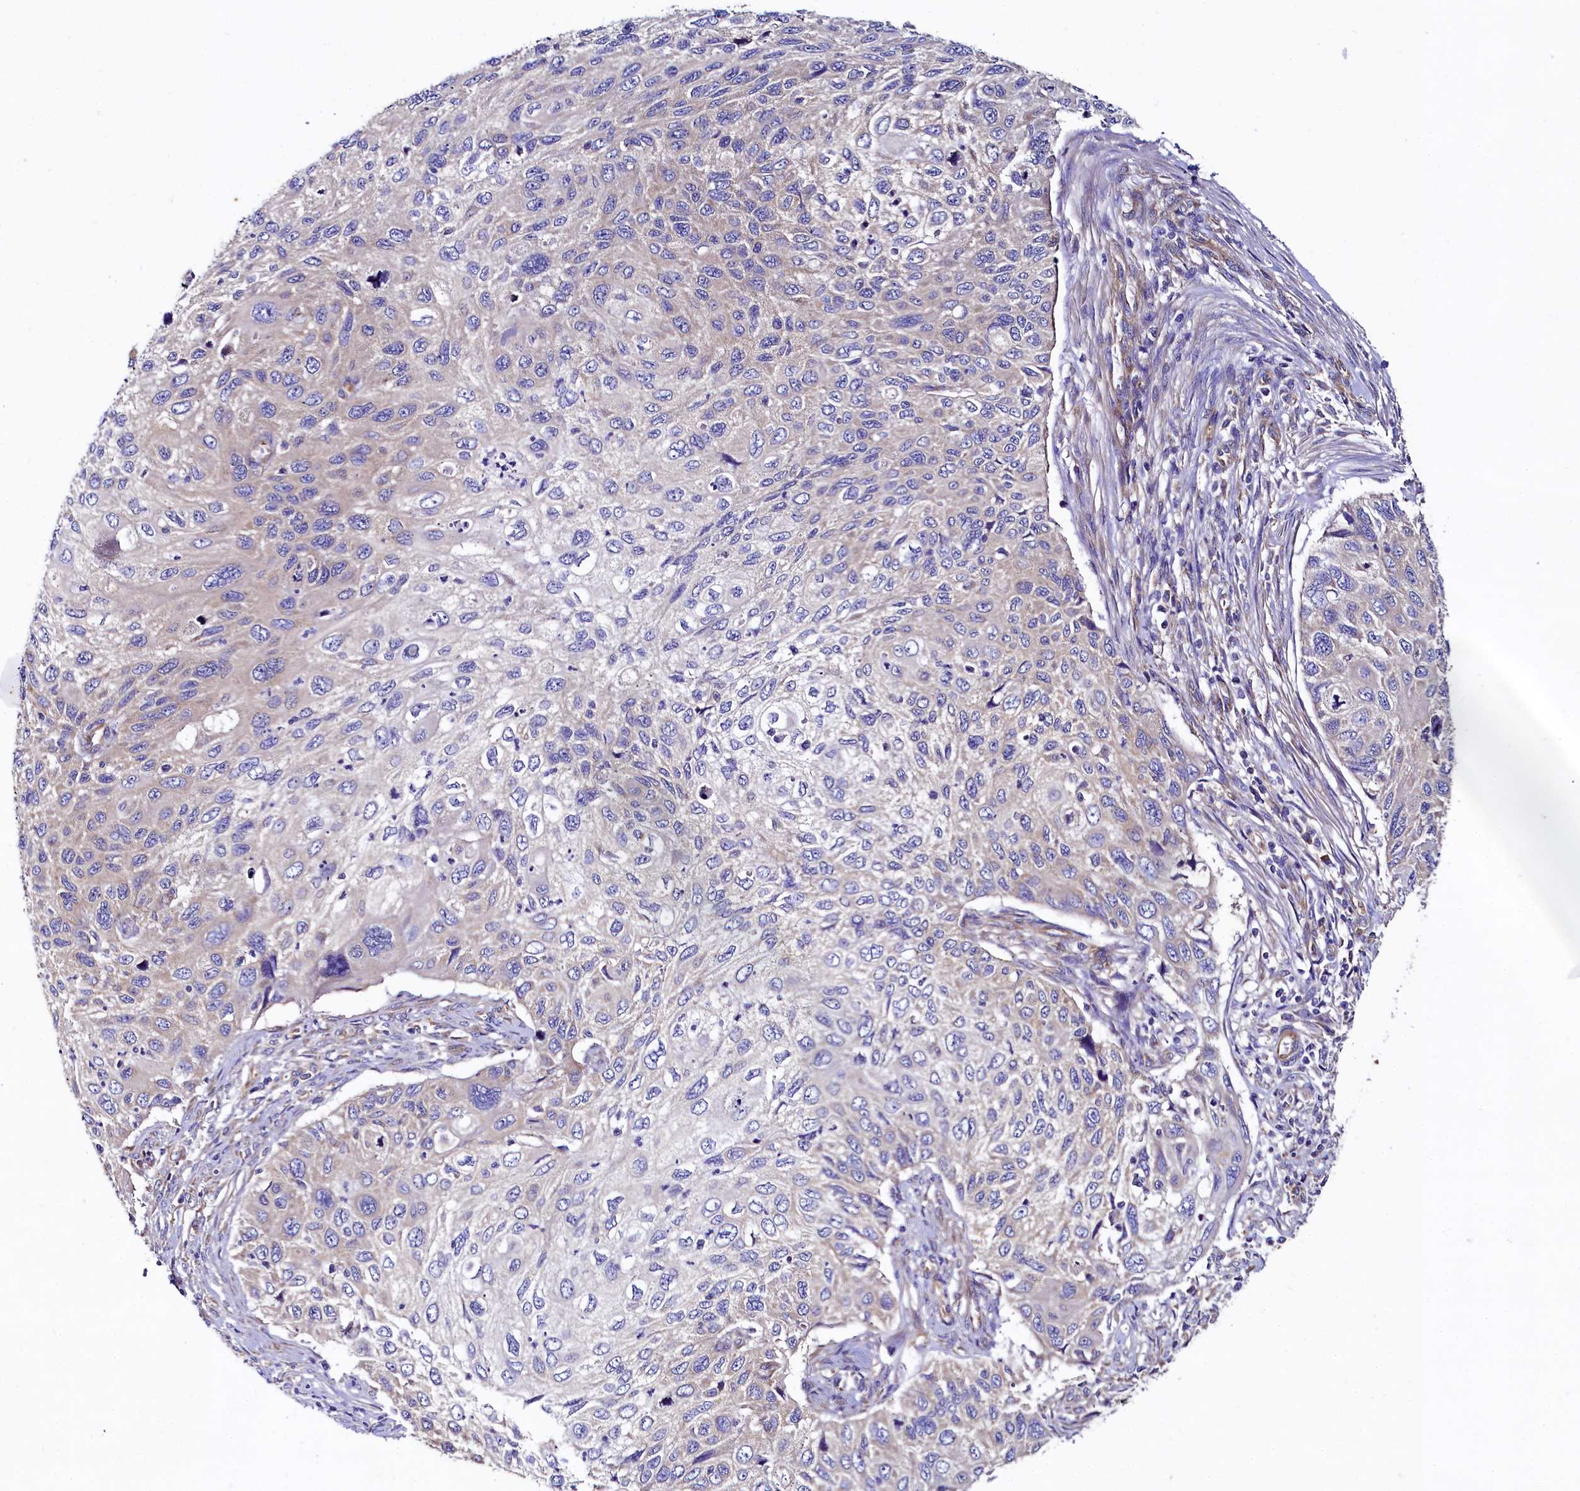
{"staining": {"intensity": "negative", "quantity": "none", "location": "none"}, "tissue": "cervical cancer", "cell_type": "Tumor cells", "image_type": "cancer", "snomed": [{"axis": "morphology", "description": "Squamous cell carcinoma, NOS"}, {"axis": "topography", "description": "Cervix"}], "caption": "IHC photomicrograph of neoplastic tissue: squamous cell carcinoma (cervical) stained with DAB displays no significant protein positivity in tumor cells.", "gene": "QARS1", "patient": {"sex": "female", "age": 70}}